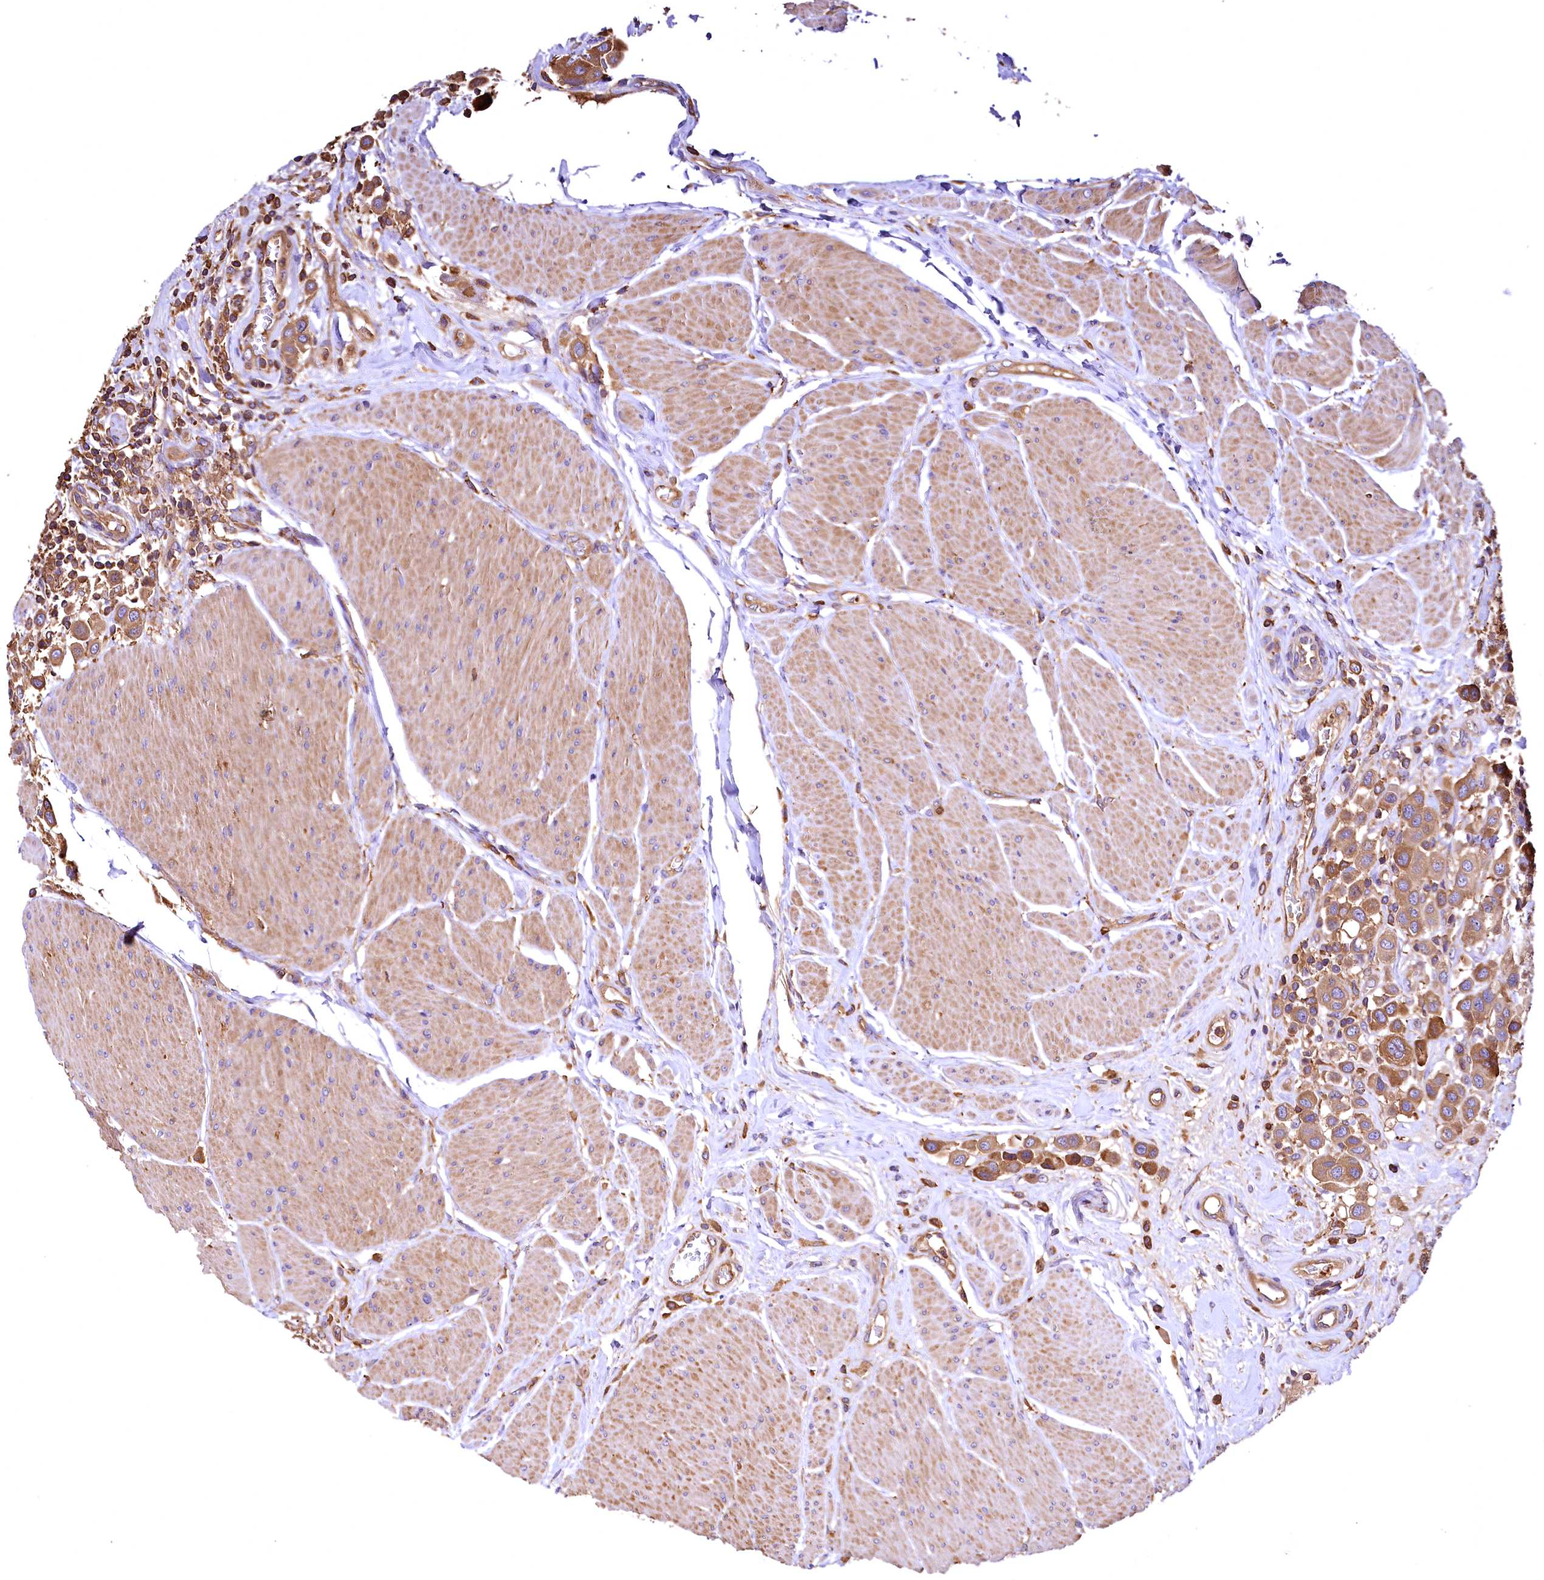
{"staining": {"intensity": "moderate", "quantity": ">75%", "location": "cytoplasmic/membranous"}, "tissue": "urothelial cancer", "cell_type": "Tumor cells", "image_type": "cancer", "snomed": [{"axis": "morphology", "description": "Urothelial carcinoma, High grade"}, {"axis": "topography", "description": "Urinary bladder"}], "caption": "Protein expression analysis of human urothelial cancer reveals moderate cytoplasmic/membranous expression in about >75% of tumor cells.", "gene": "RARS2", "patient": {"sex": "male", "age": 50}}